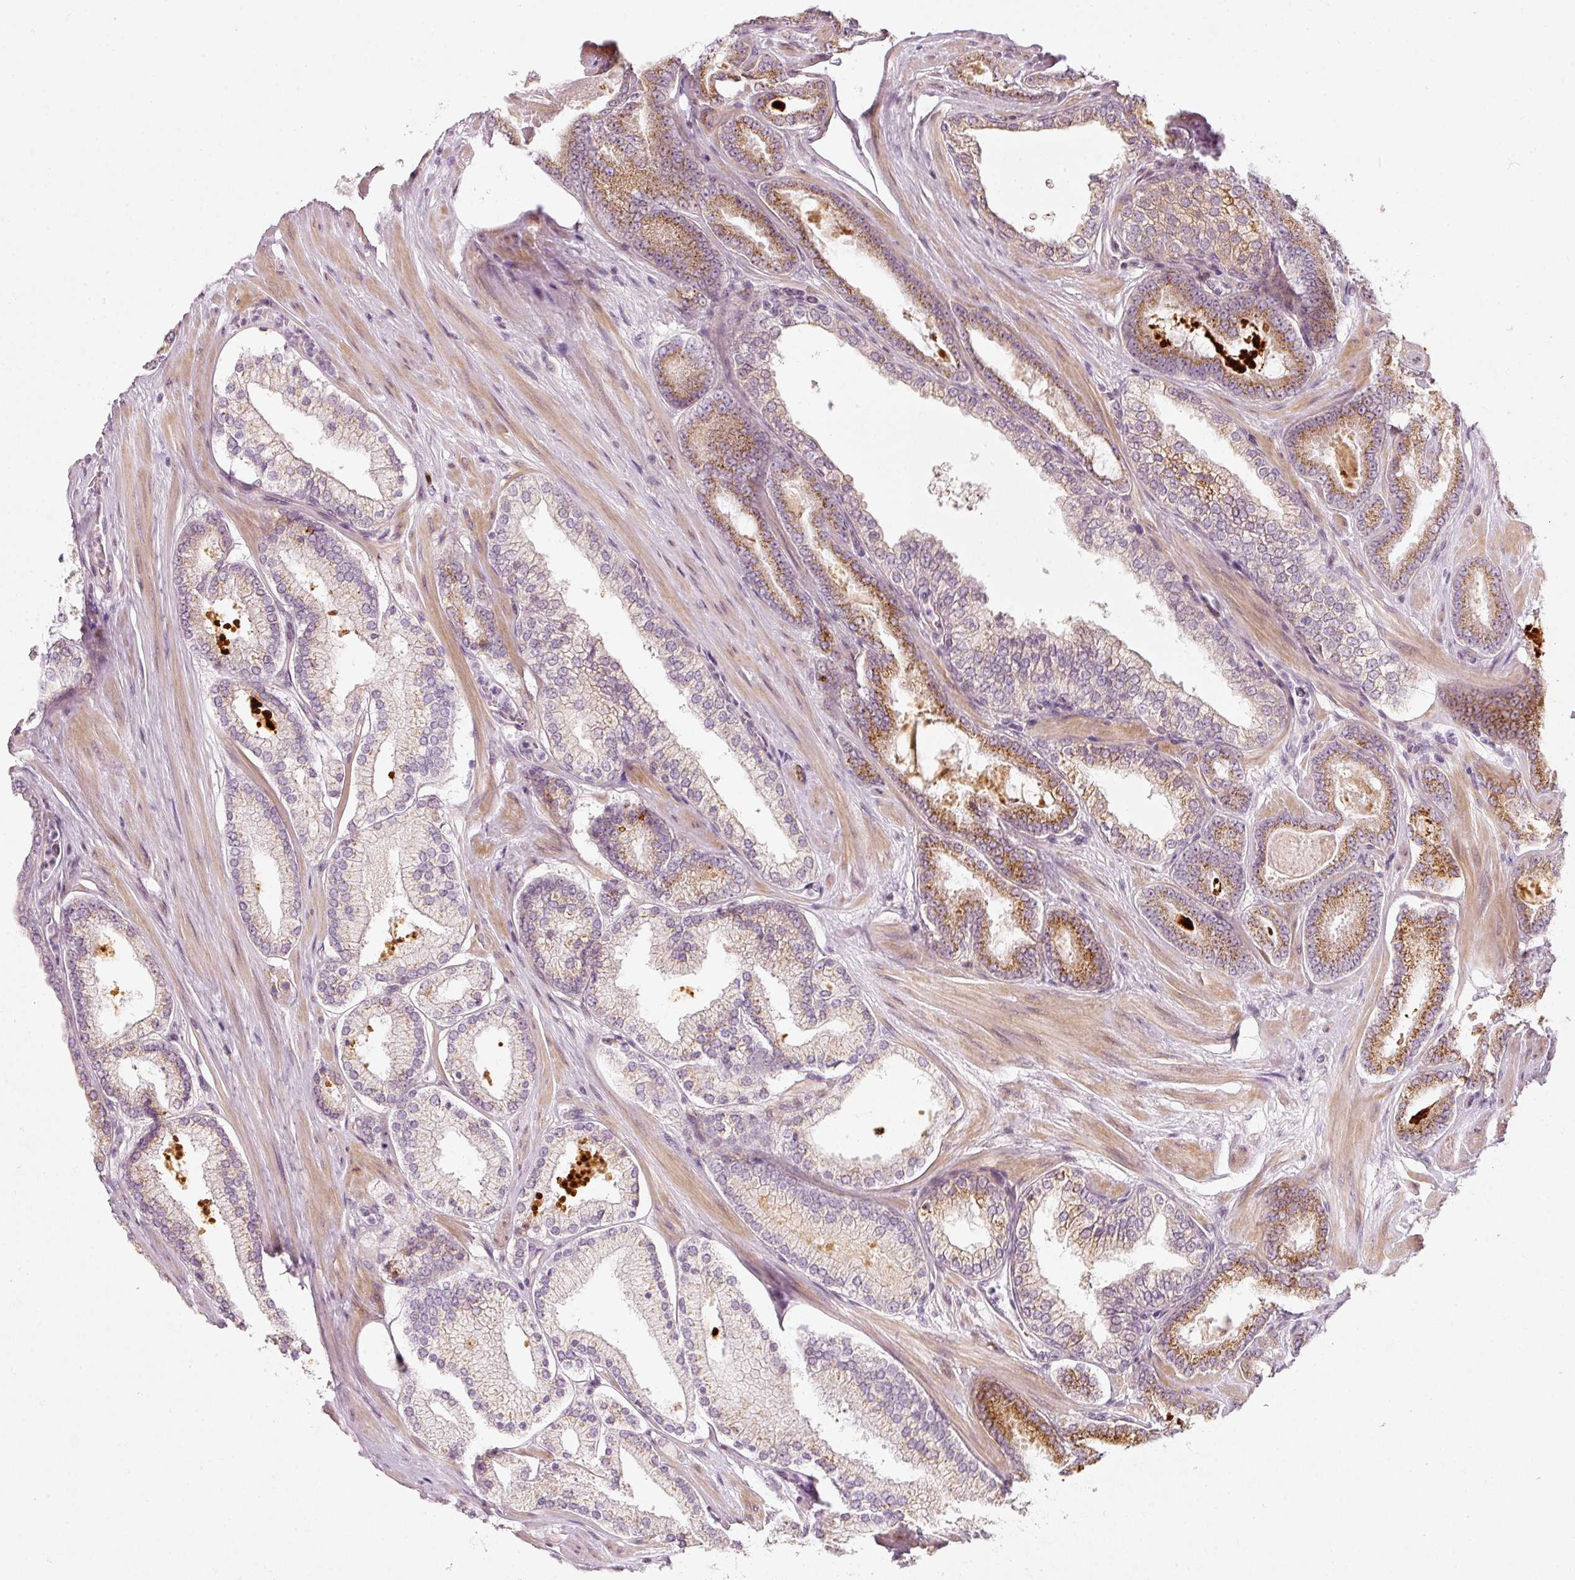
{"staining": {"intensity": "moderate", "quantity": "25%-75%", "location": "cytoplasmic/membranous"}, "tissue": "prostate cancer", "cell_type": "Tumor cells", "image_type": "cancer", "snomed": [{"axis": "morphology", "description": "Adenocarcinoma, Low grade"}, {"axis": "topography", "description": "Prostate"}], "caption": "An image of prostate cancer stained for a protein exhibits moderate cytoplasmic/membranous brown staining in tumor cells. (DAB (3,3'-diaminobenzidine) IHC, brown staining for protein, blue staining for nuclei).", "gene": "SLC20A1", "patient": {"sex": "male", "age": 42}}